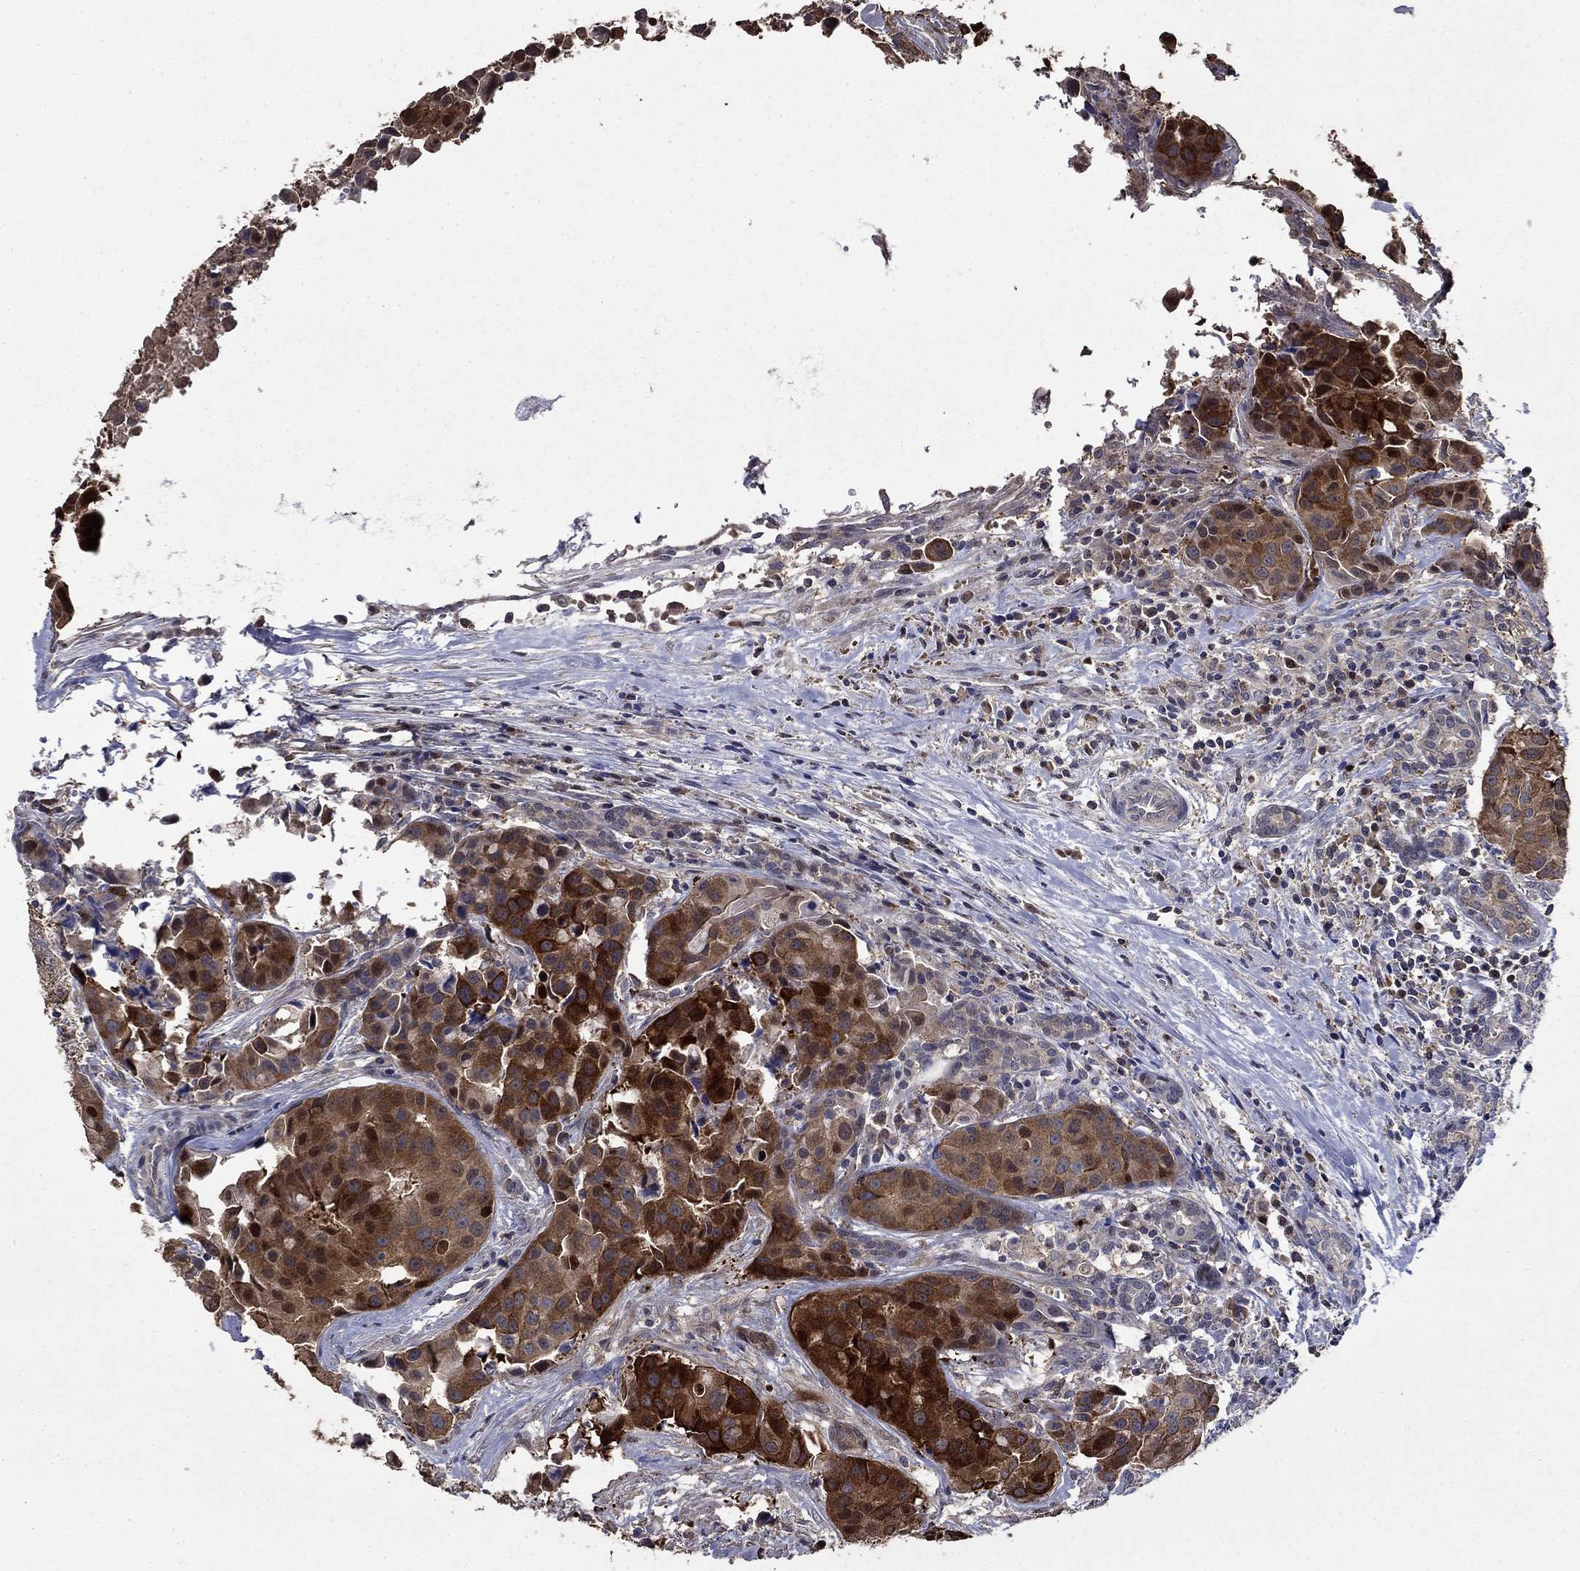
{"staining": {"intensity": "strong", "quantity": ">75%", "location": "cytoplasmic/membranous"}, "tissue": "head and neck cancer", "cell_type": "Tumor cells", "image_type": "cancer", "snomed": [{"axis": "morphology", "description": "Adenocarcinoma, NOS"}, {"axis": "topography", "description": "Head-Neck"}], "caption": "Strong cytoplasmic/membranous protein positivity is seen in approximately >75% of tumor cells in head and neck adenocarcinoma.", "gene": "DVL1", "patient": {"sex": "male", "age": 76}}